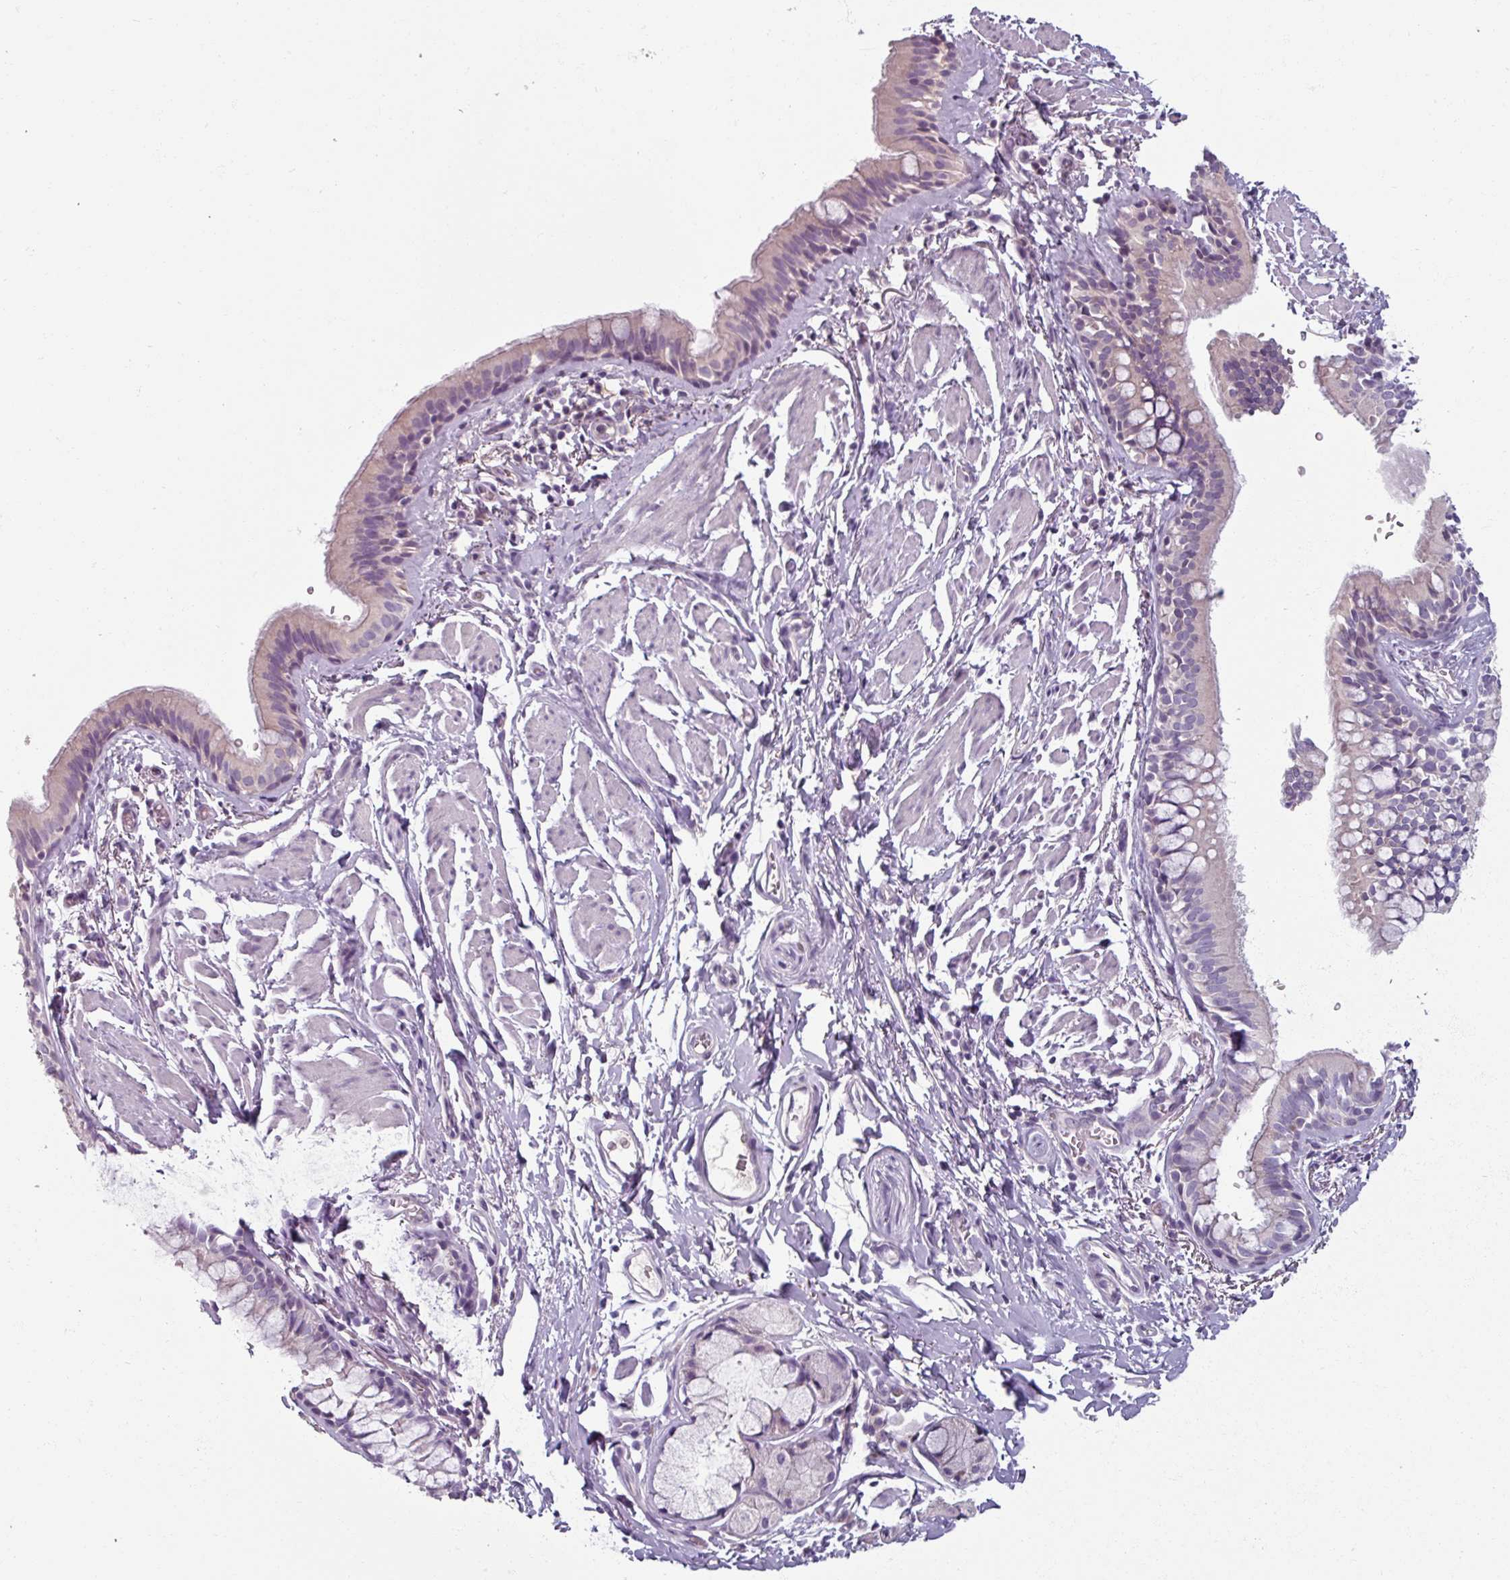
{"staining": {"intensity": "negative", "quantity": "none", "location": "none"}, "tissue": "bronchus", "cell_type": "Respiratory epithelial cells", "image_type": "normal", "snomed": [{"axis": "morphology", "description": "Normal tissue, NOS"}, {"axis": "topography", "description": "Bronchus"}], "caption": "Human bronchus stained for a protein using immunohistochemistry (IHC) exhibits no expression in respiratory epithelial cells.", "gene": "SMIM11", "patient": {"sex": "male", "age": 67}}